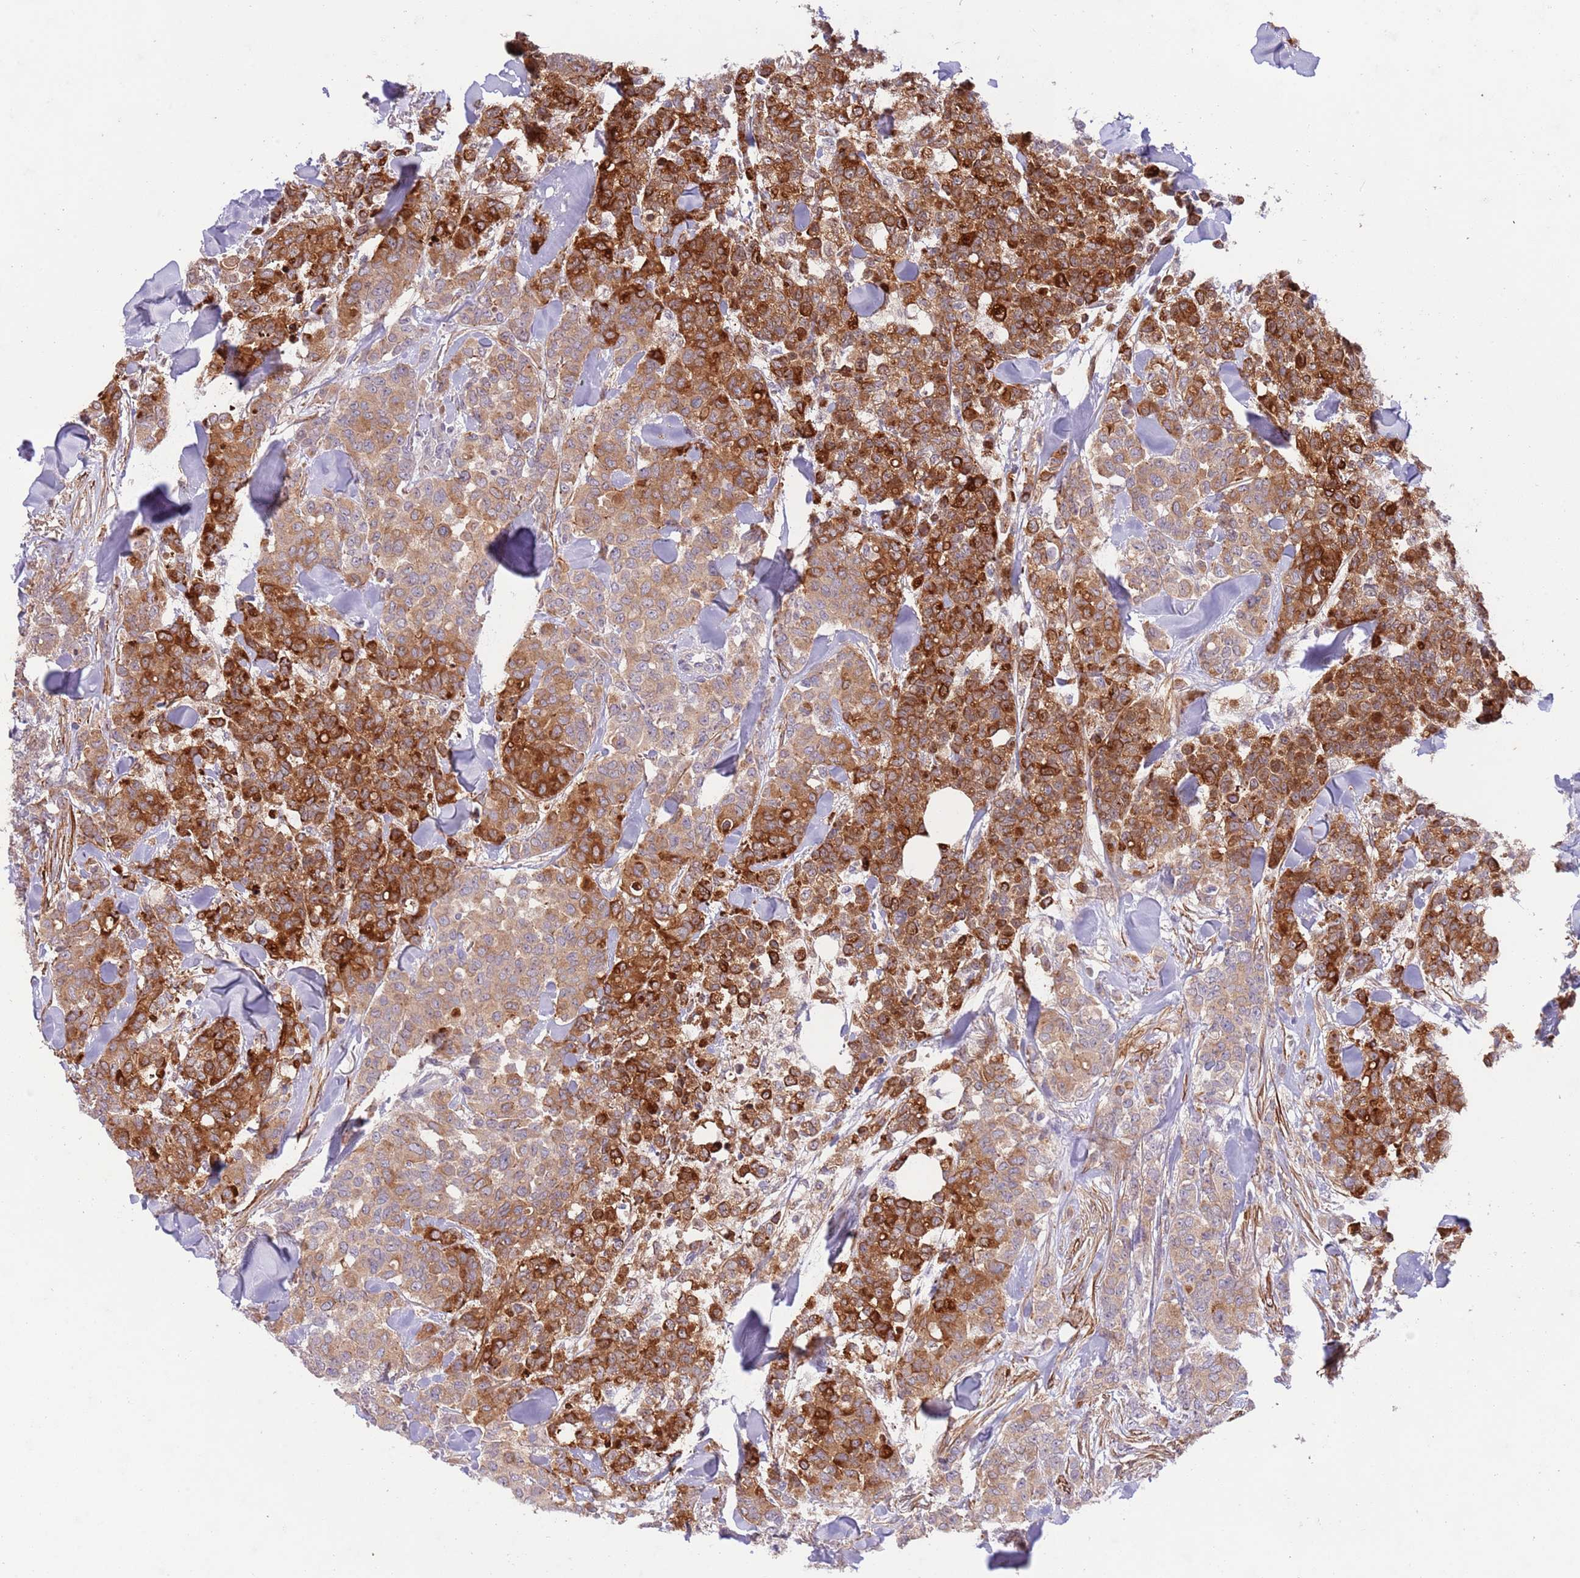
{"staining": {"intensity": "strong", "quantity": "25%-75%", "location": "cytoplasmic/membranous"}, "tissue": "breast cancer", "cell_type": "Tumor cells", "image_type": "cancer", "snomed": [{"axis": "morphology", "description": "Lobular carcinoma"}, {"axis": "topography", "description": "Breast"}], "caption": "There is high levels of strong cytoplasmic/membranous staining in tumor cells of breast cancer (lobular carcinoma), as demonstrated by immunohistochemical staining (brown color).", "gene": "ZNF658", "patient": {"sex": "female", "age": 91}}